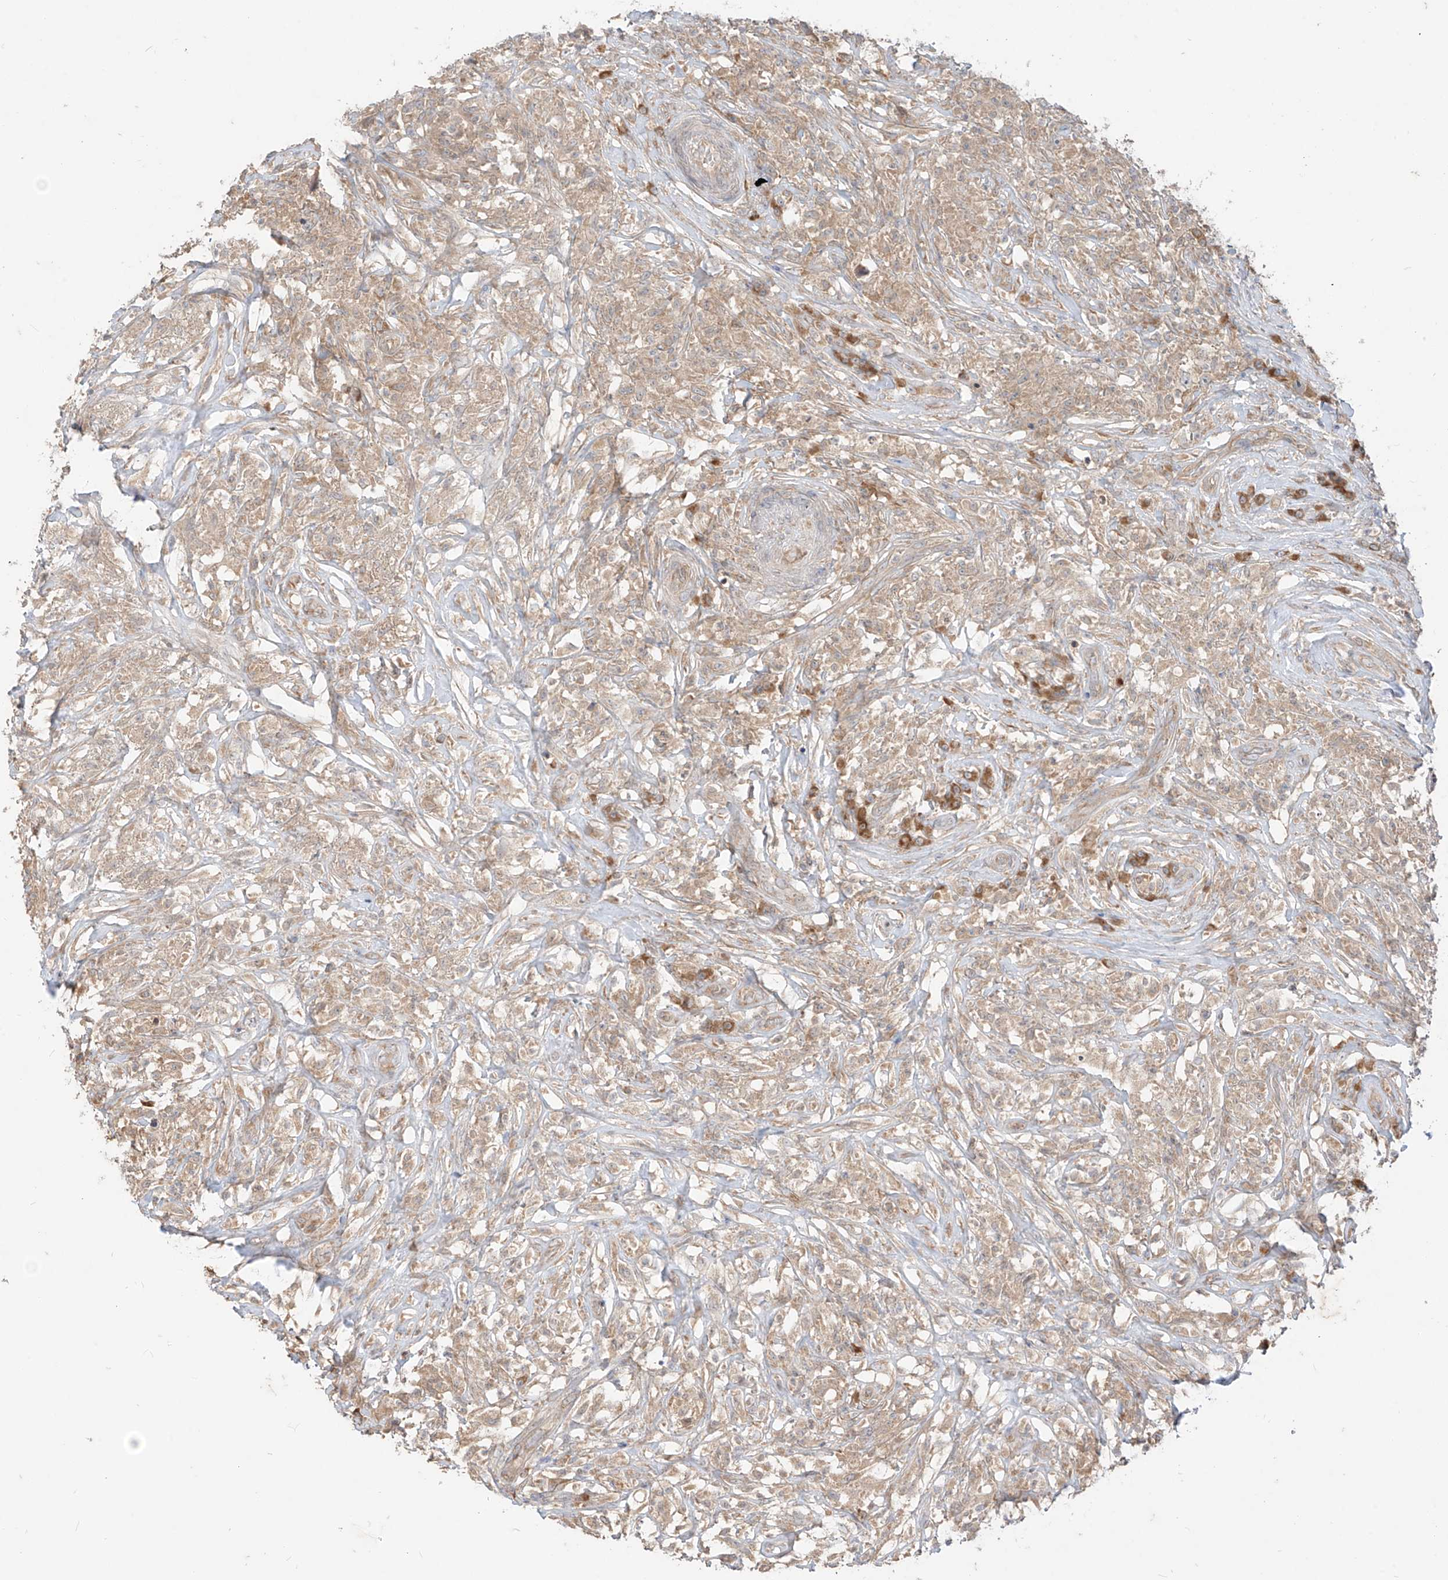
{"staining": {"intensity": "weak", "quantity": ">75%", "location": "cytoplasmic/membranous"}, "tissue": "testis cancer", "cell_type": "Tumor cells", "image_type": "cancer", "snomed": [{"axis": "morphology", "description": "Seminoma, NOS"}, {"axis": "topography", "description": "Testis"}], "caption": "Weak cytoplasmic/membranous expression for a protein is identified in about >75% of tumor cells of testis cancer (seminoma) using IHC.", "gene": "MTUS2", "patient": {"sex": "male", "age": 49}}